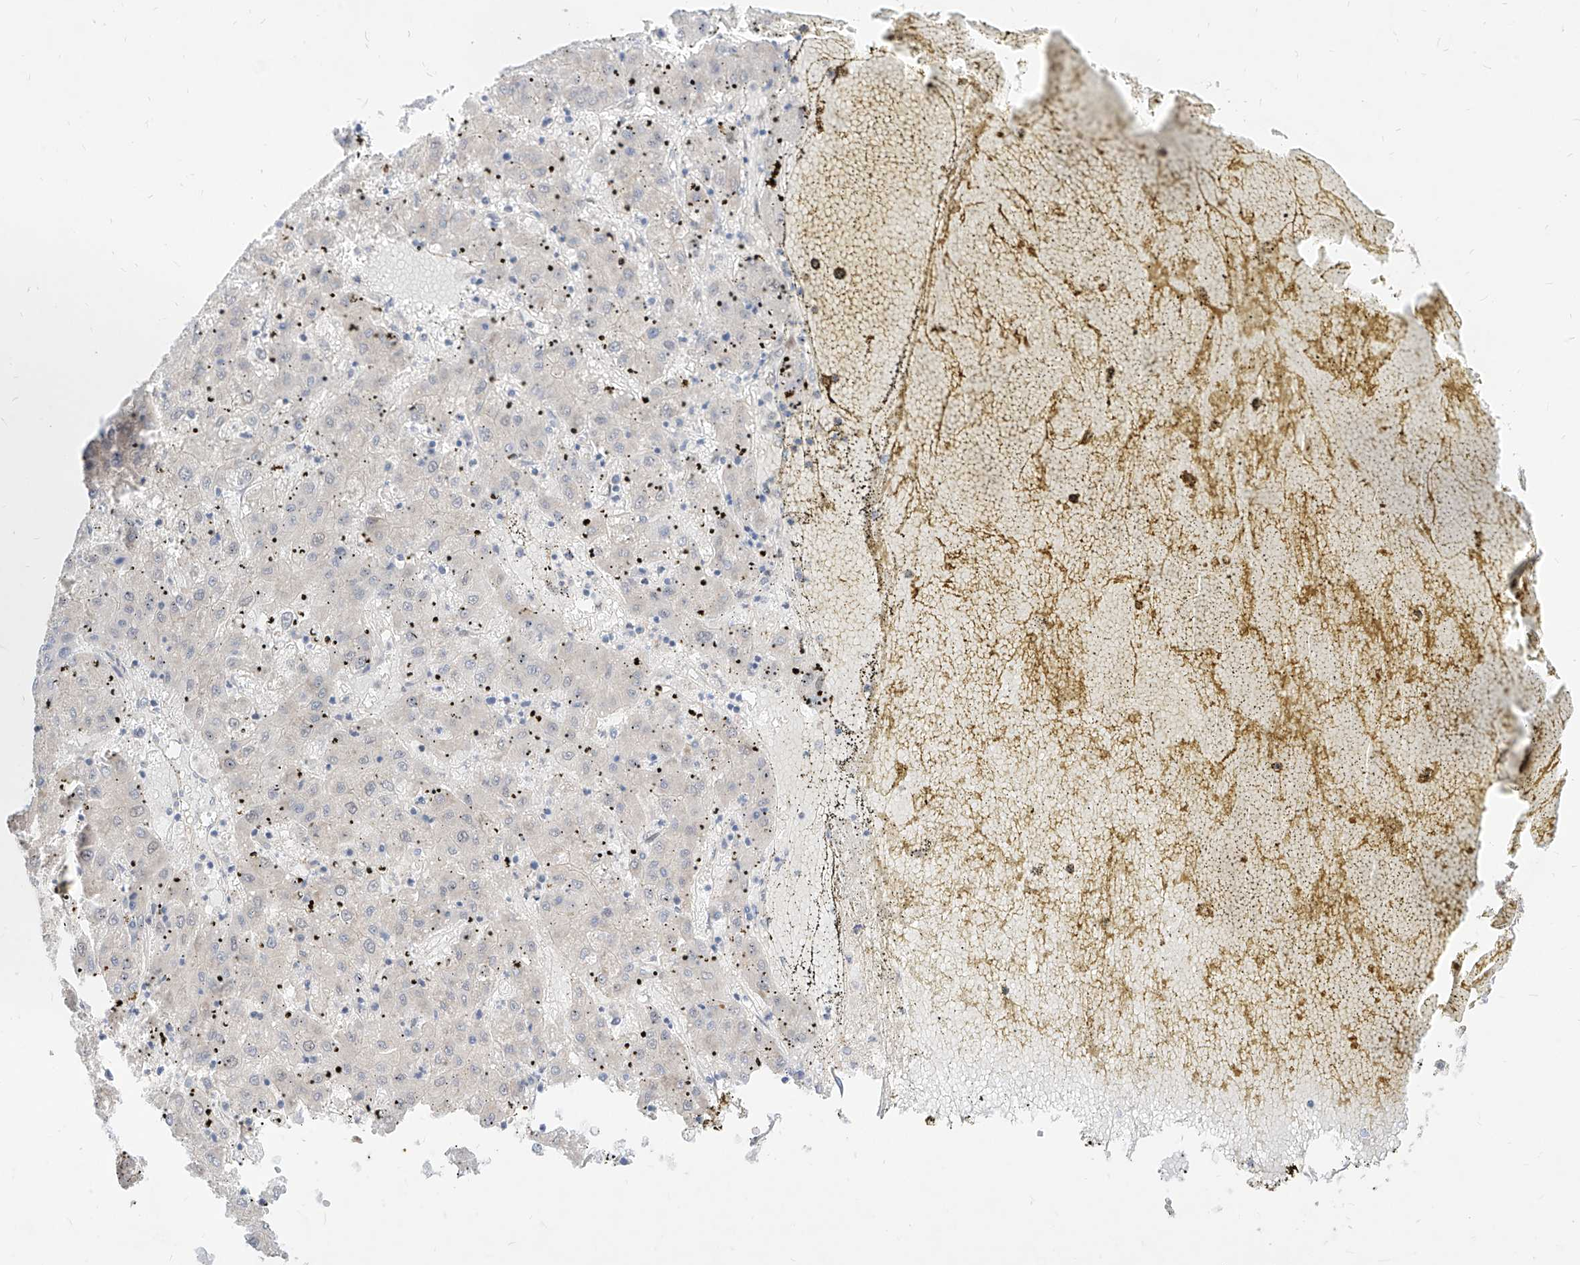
{"staining": {"intensity": "negative", "quantity": "none", "location": "none"}, "tissue": "liver cancer", "cell_type": "Tumor cells", "image_type": "cancer", "snomed": [{"axis": "morphology", "description": "Carcinoma, Hepatocellular, NOS"}, {"axis": "topography", "description": "Liver"}], "caption": "The immunohistochemistry (IHC) photomicrograph has no significant staining in tumor cells of liver cancer tissue.", "gene": "TSNAX", "patient": {"sex": "male", "age": 72}}